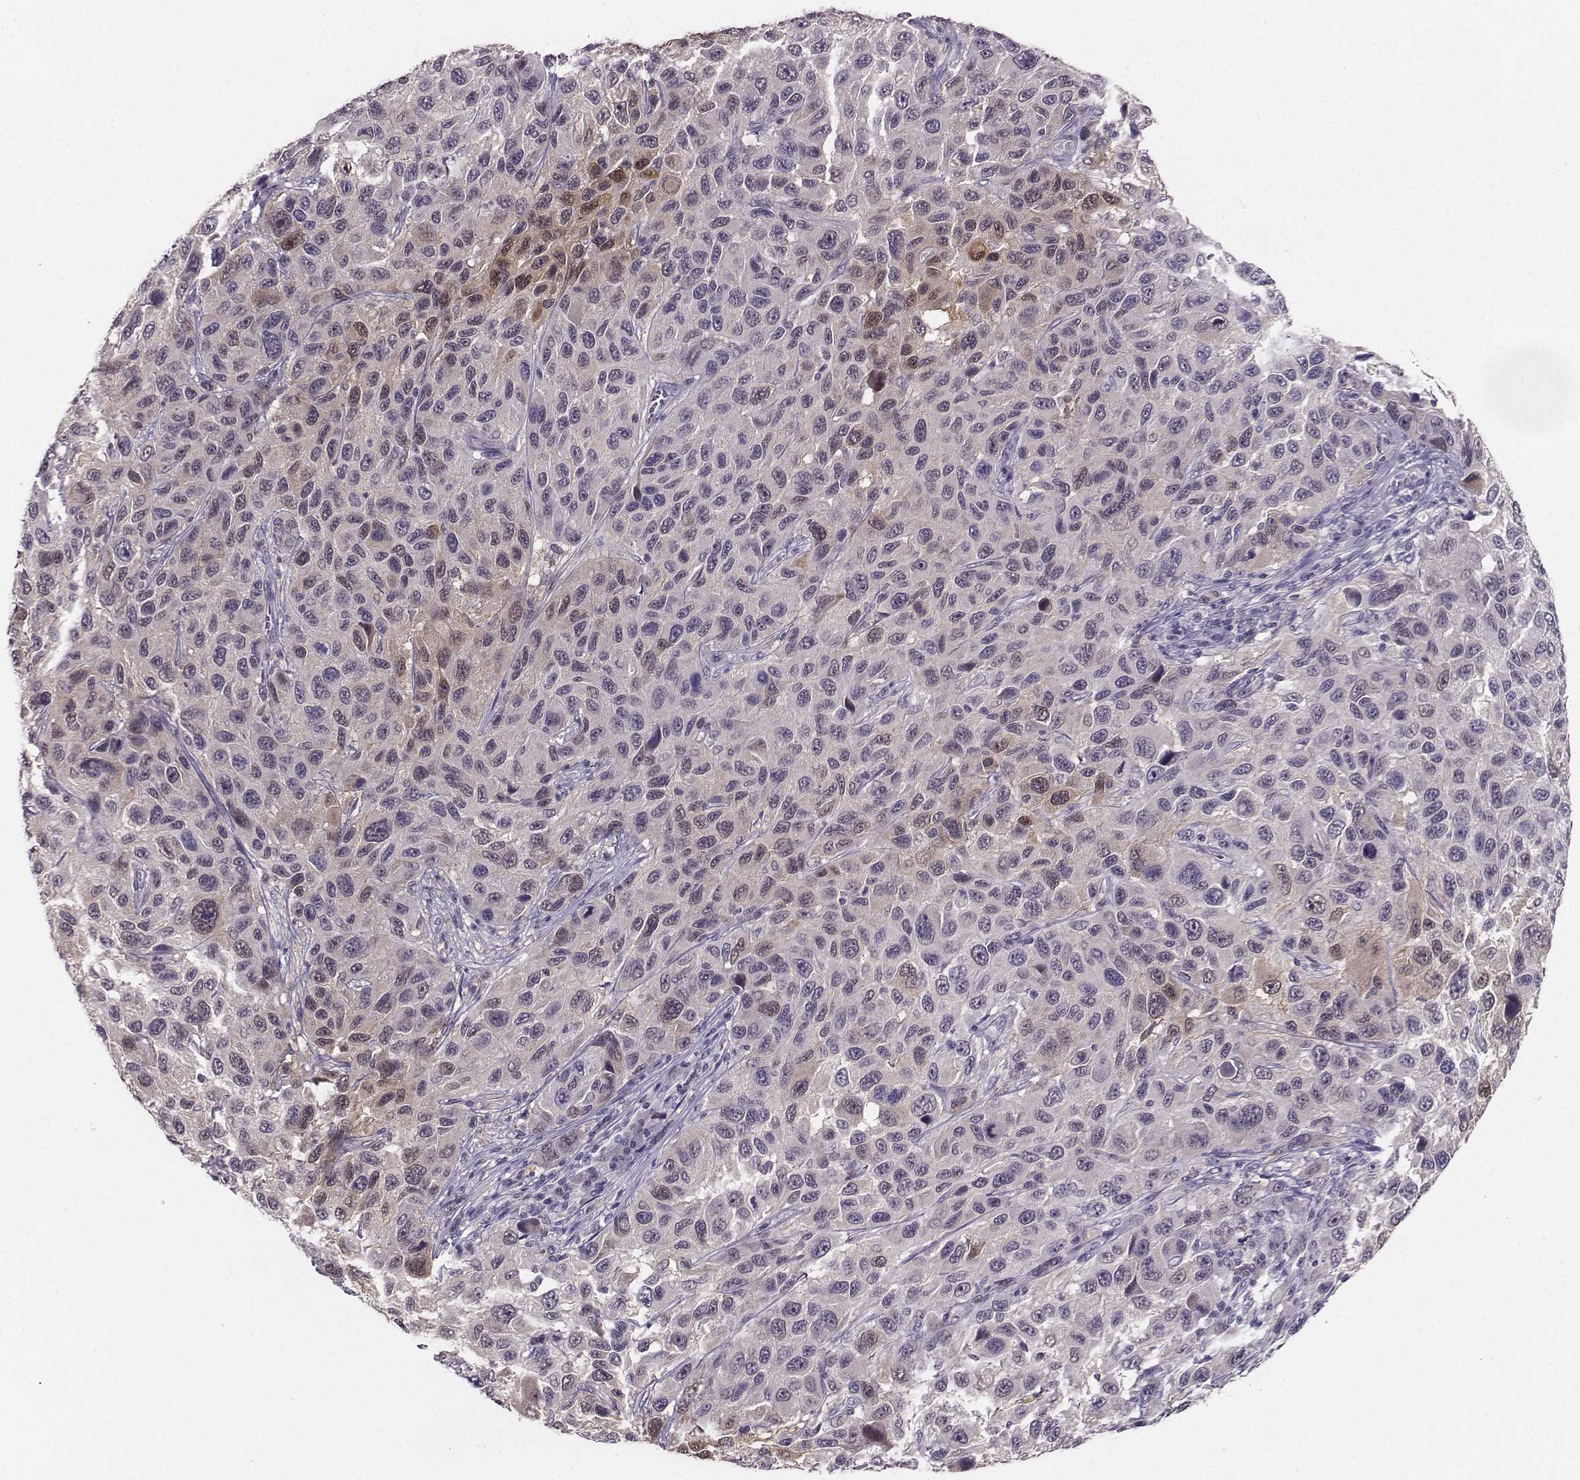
{"staining": {"intensity": "weak", "quantity": "<25%", "location": "cytoplasmic/membranous,nuclear"}, "tissue": "melanoma", "cell_type": "Tumor cells", "image_type": "cancer", "snomed": [{"axis": "morphology", "description": "Malignant melanoma, NOS"}, {"axis": "topography", "description": "Skin"}], "caption": "Malignant melanoma was stained to show a protein in brown. There is no significant expression in tumor cells. (DAB (3,3'-diaminobenzidine) IHC with hematoxylin counter stain).", "gene": "PGK1", "patient": {"sex": "male", "age": 53}}